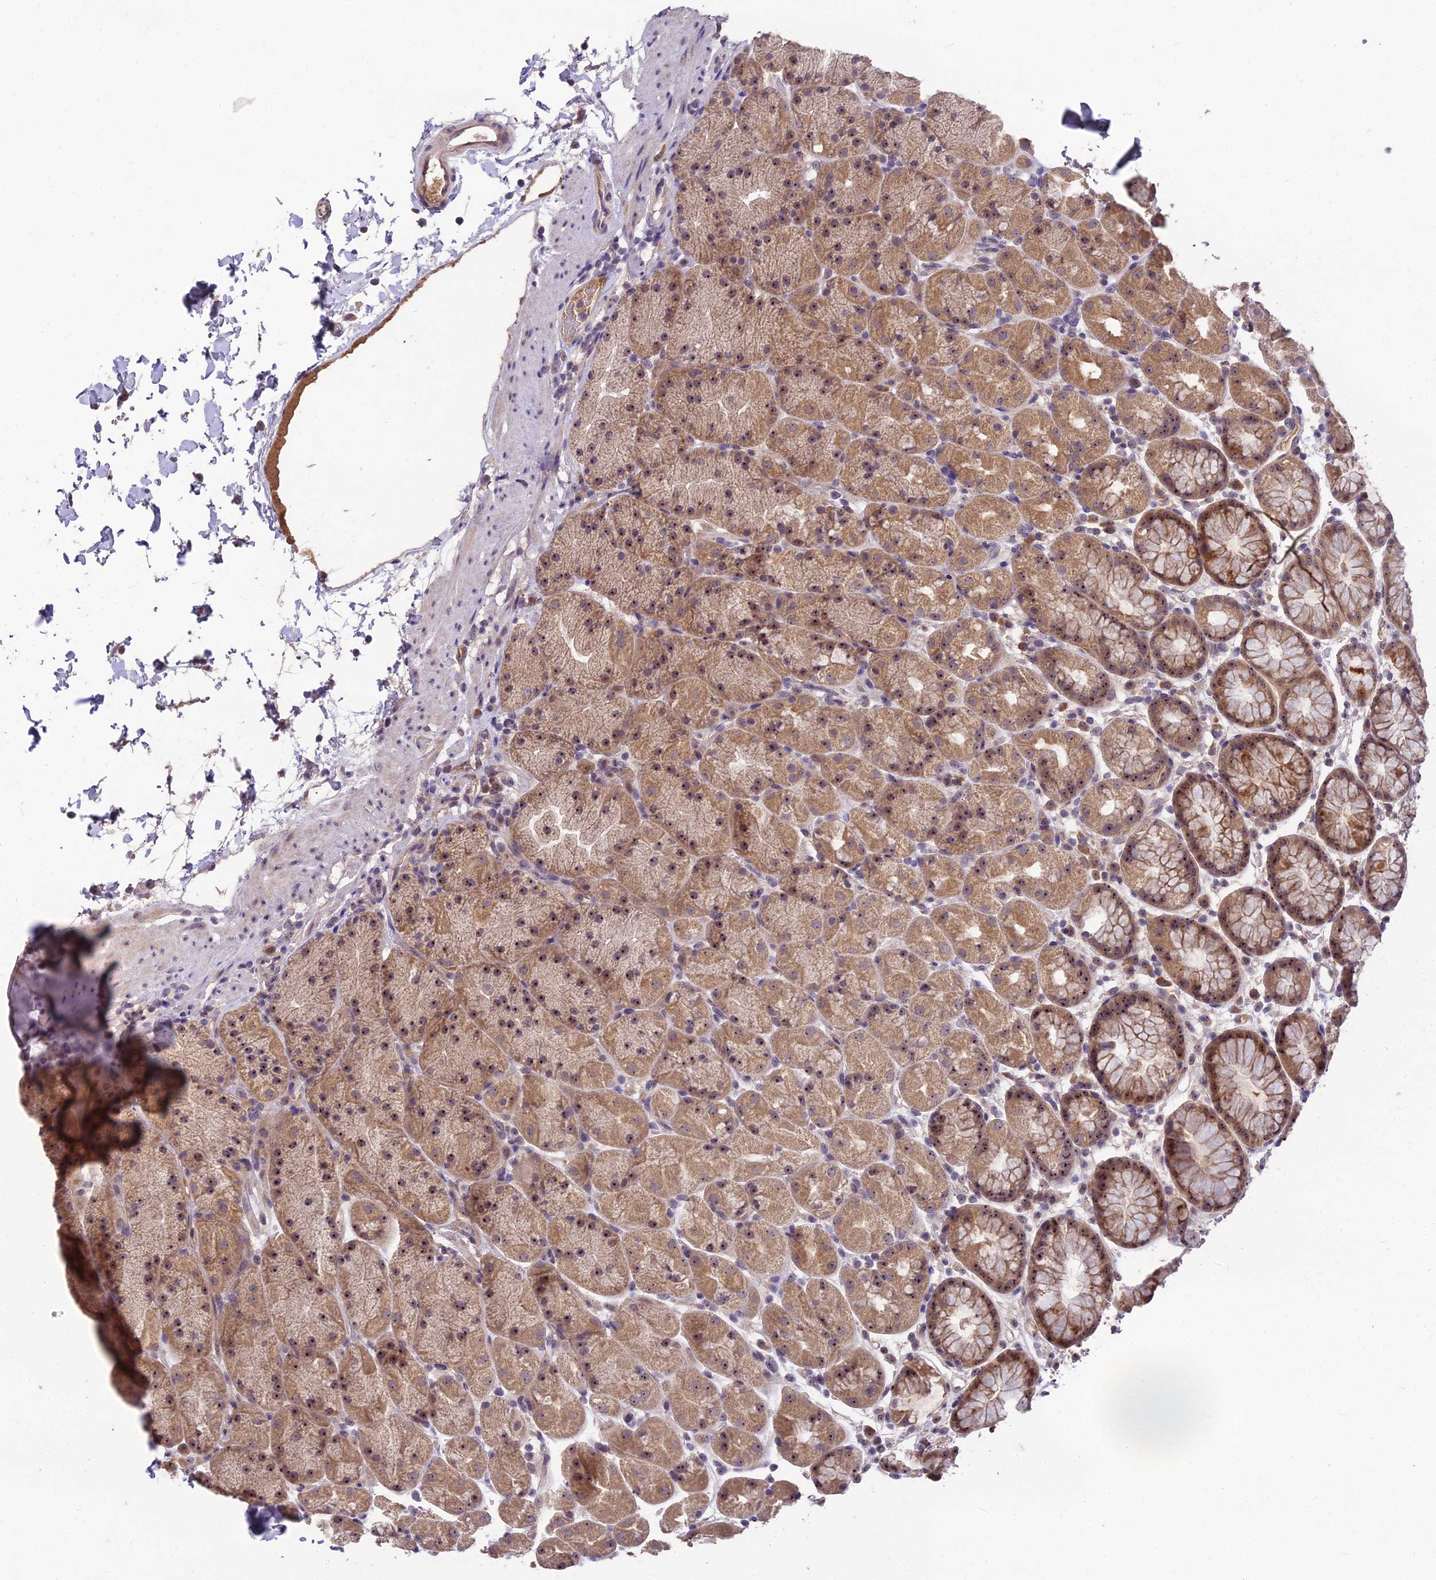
{"staining": {"intensity": "moderate", "quantity": ">75%", "location": "cytoplasmic/membranous,nuclear"}, "tissue": "stomach", "cell_type": "Glandular cells", "image_type": "normal", "snomed": [{"axis": "morphology", "description": "Normal tissue, NOS"}, {"axis": "topography", "description": "Stomach, upper"}, {"axis": "topography", "description": "Stomach, lower"}], "caption": "About >75% of glandular cells in normal stomach reveal moderate cytoplasmic/membranous,nuclear protein positivity as visualized by brown immunohistochemical staining.", "gene": "ZNF333", "patient": {"sex": "male", "age": 67}}